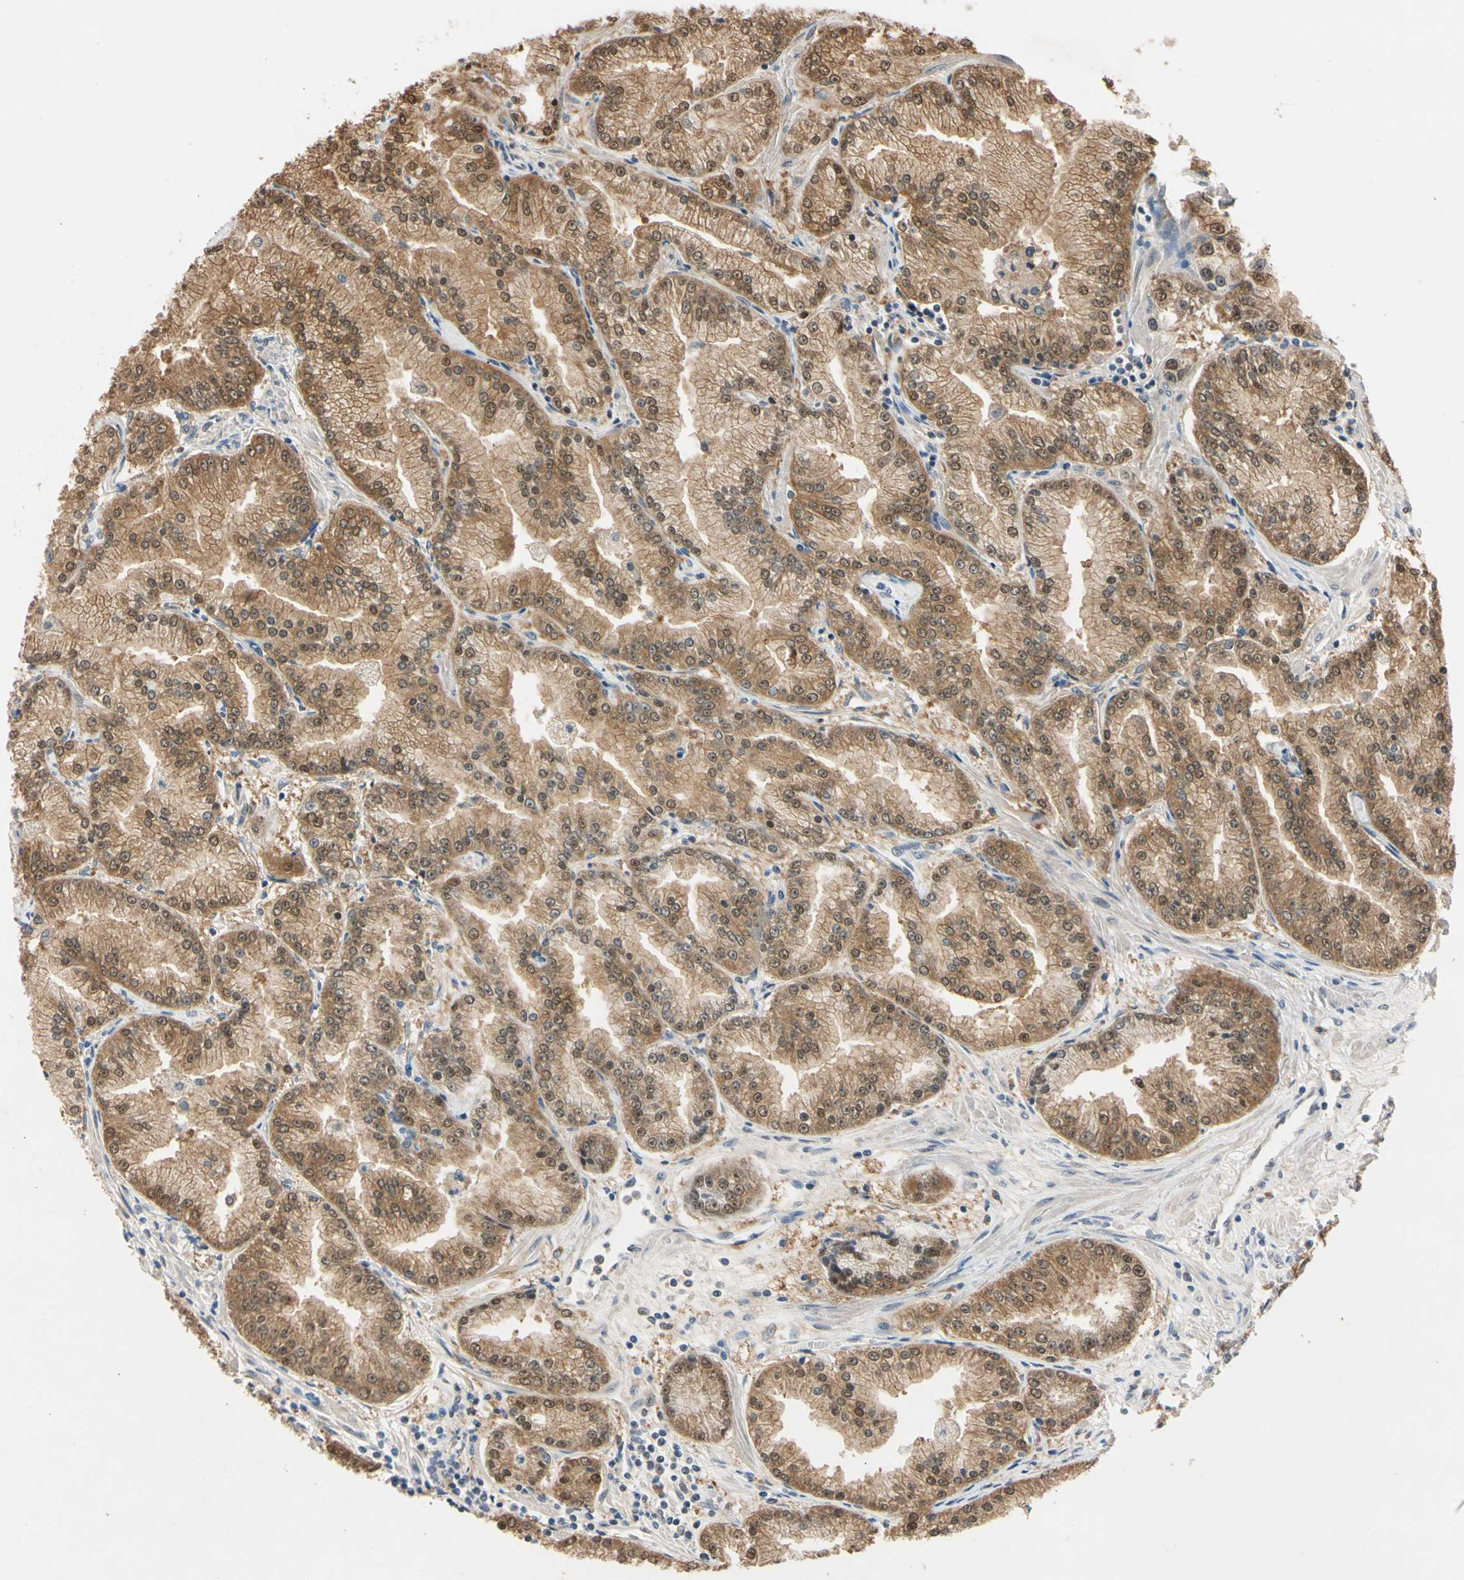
{"staining": {"intensity": "strong", "quantity": ">75%", "location": "cytoplasmic/membranous,nuclear"}, "tissue": "prostate cancer", "cell_type": "Tumor cells", "image_type": "cancer", "snomed": [{"axis": "morphology", "description": "Adenocarcinoma, High grade"}, {"axis": "topography", "description": "Prostate"}], "caption": "Immunohistochemical staining of human prostate cancer displays high levels of strong cytoplasmic/membranous and nuclear expression in about >75% of tumor cells.", "gene": "RIOX2", "patient": {"sex": "male", "age": 61}}